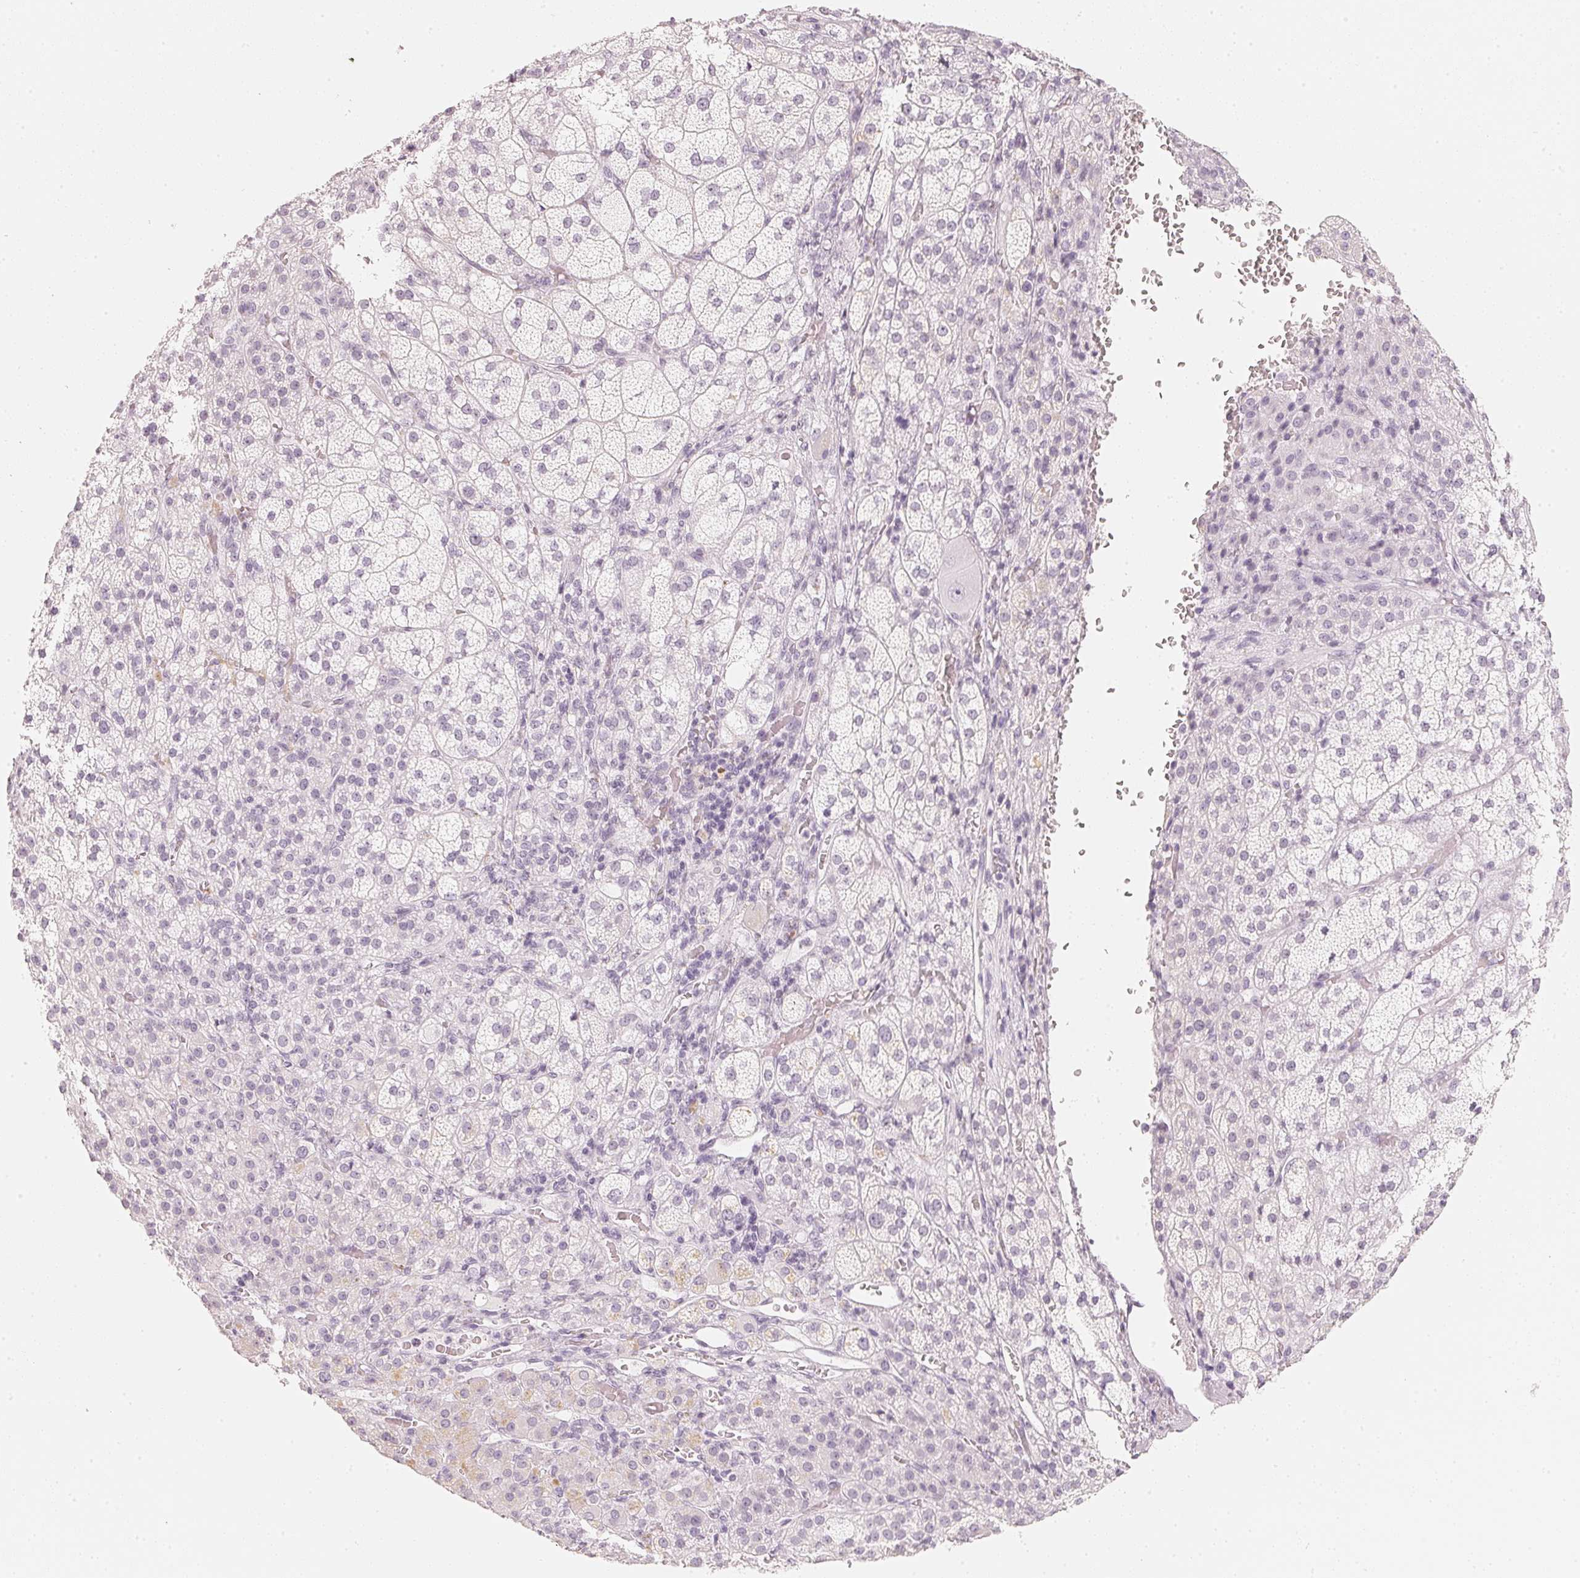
{"staining": {"intensity": "negative", "quantity": "none", "location": "none"}, "tissue": "adrenal gland", "cell_type": "Glandular cells", "image_type": "normal", "snomed": [{"axis": "morphology", "description": "Normal tissue, NOS"}, {"axis": "topography", "description": "Adrenal gland"}], "caption": "Glandular cells show no significant protein positivity in normal adrenal gland. (DAB (3,3'-diaminobenzidine) IHC with hematoxylin counter stain).", "gene": "SLC22A8", "patient": {"sex": "female", "age": 60}}